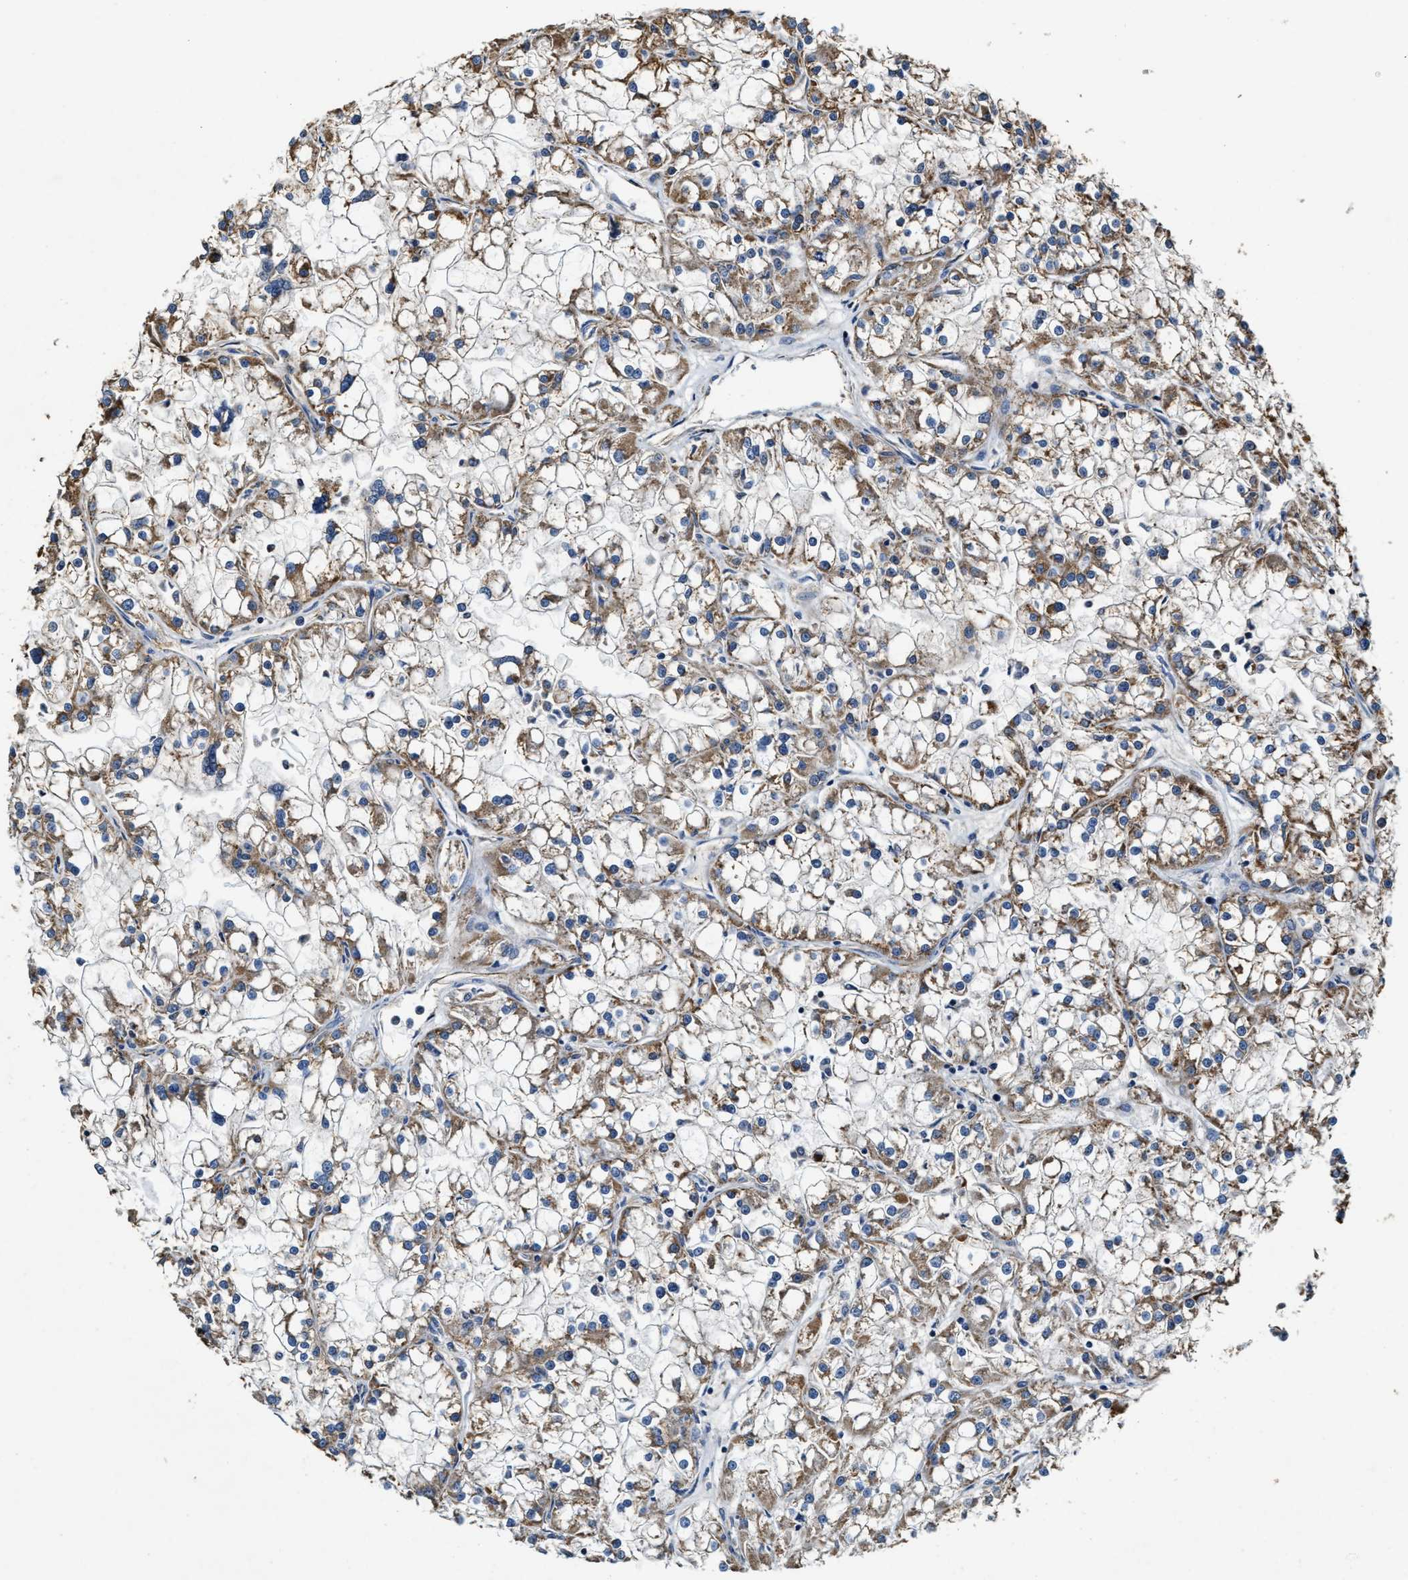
{"staining": {"intensity": "moderate", "quantity": ">75%", "location": "cytoplasmic/membranous"}, "tissue": "renal cancer", "cell_type": "Tumor cells", "image_type": "cancer", "snomed": [{"axis": "morphology", "description": "Adenocarcinoma, NOS"}, {"axis": "topography", "description": "Kidney"}], "caption": "The immunohistochemical stain shows moderate cytoplasmic/membranous positivity in tumor cells of adenocarcinoma (renal) tissue.", "gene": "GFRA3", "patient": {"sex": "female", "age": 52}}